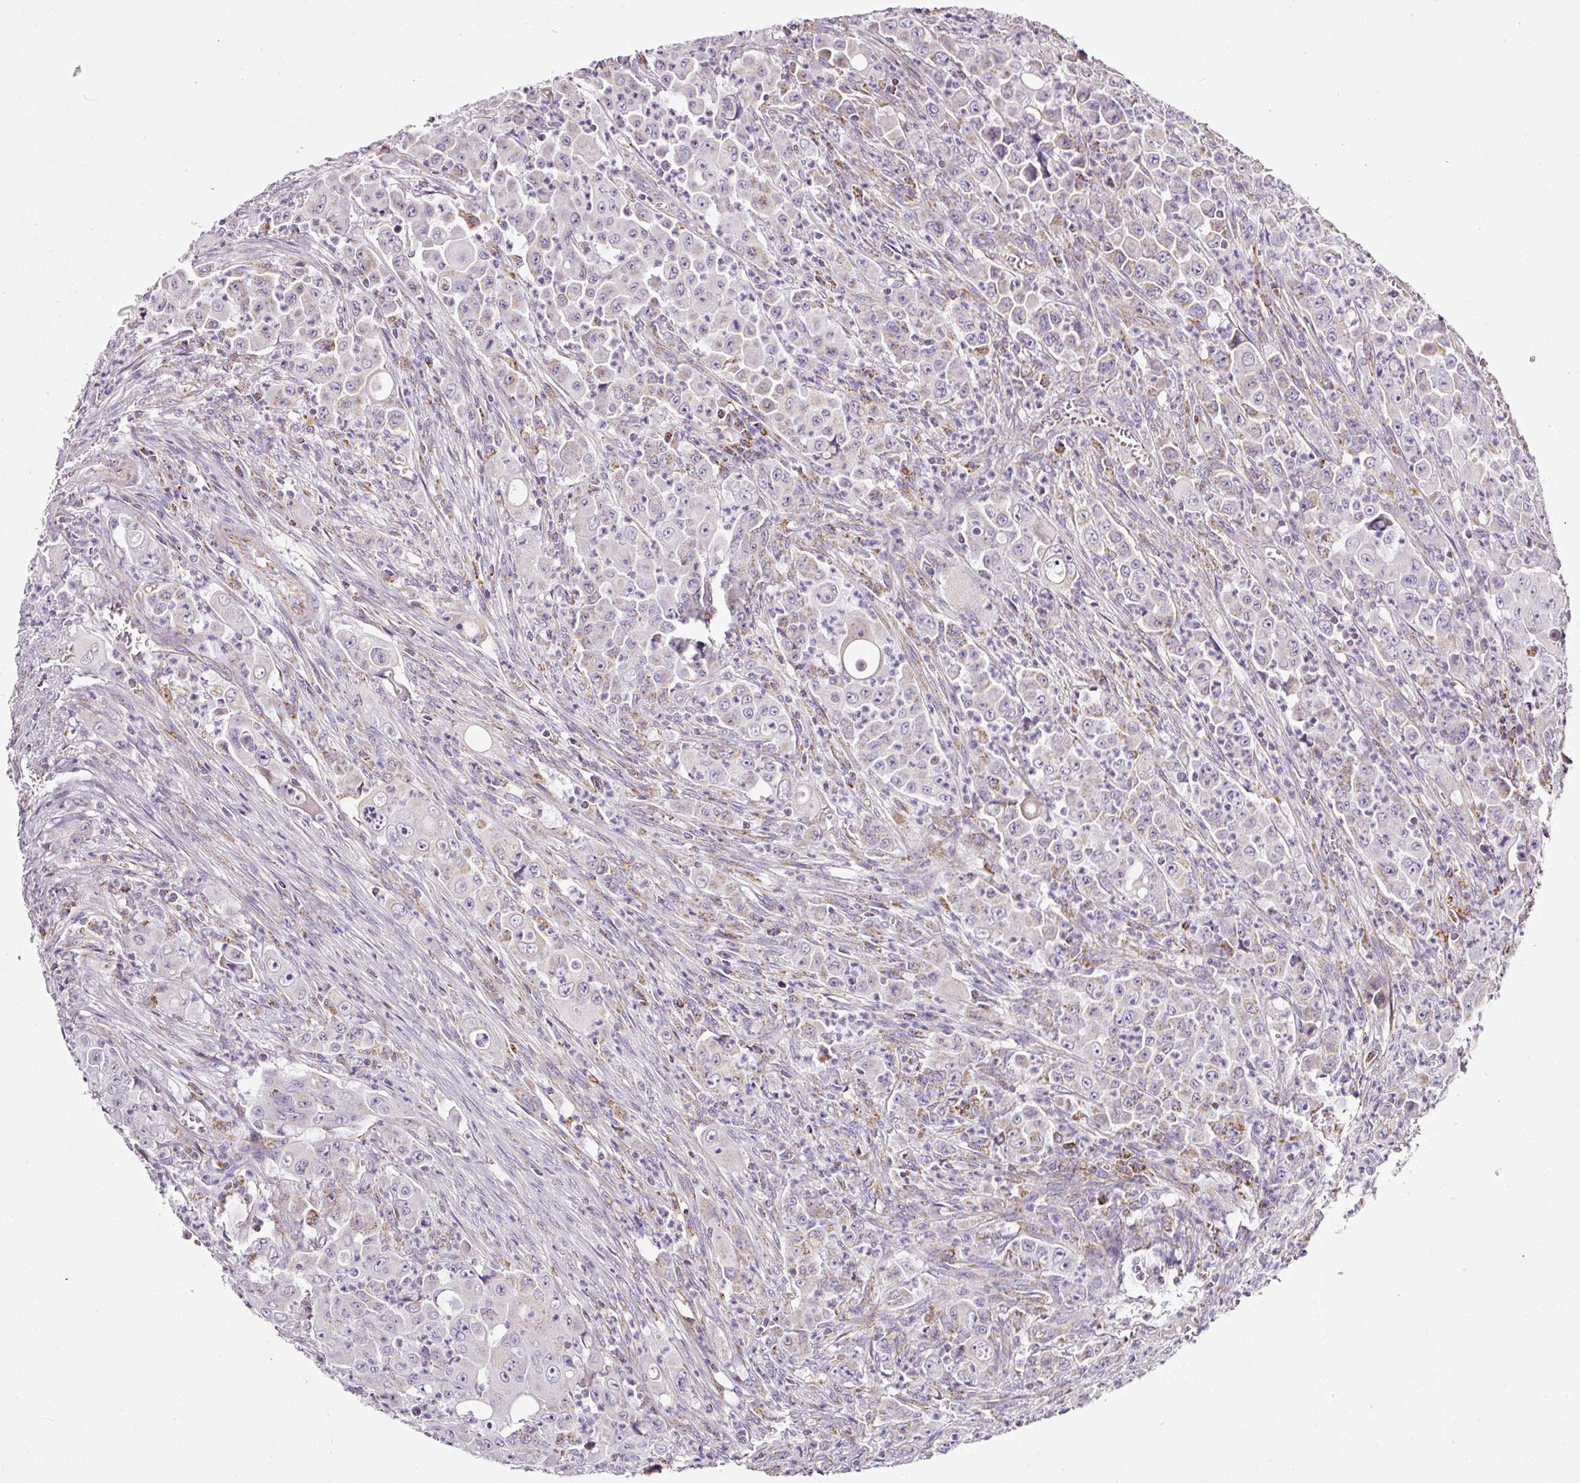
{"staining": {"intensity": "negative", "quantity": "none", "location": "none"}, "tissue": "colorectal cancer", "cell_type": "Tumor cells", "image_type": "cancer", "snomed": [{"axis": "morphology", "description": "Adenocarcinoma, NOS"}, {"axis": "topography", "description": "Colon"}], "caption": "This is a histopathology image of IHC staining of colorectal cancer, which shows no expression in tumor cells. (DAB (3,3'-diaminobenzidine) immunohistochemistry (IHC) with hematoxylin counter stain).", "gene": "SDHA", "patient": {"sex": "male", "age": 51}}